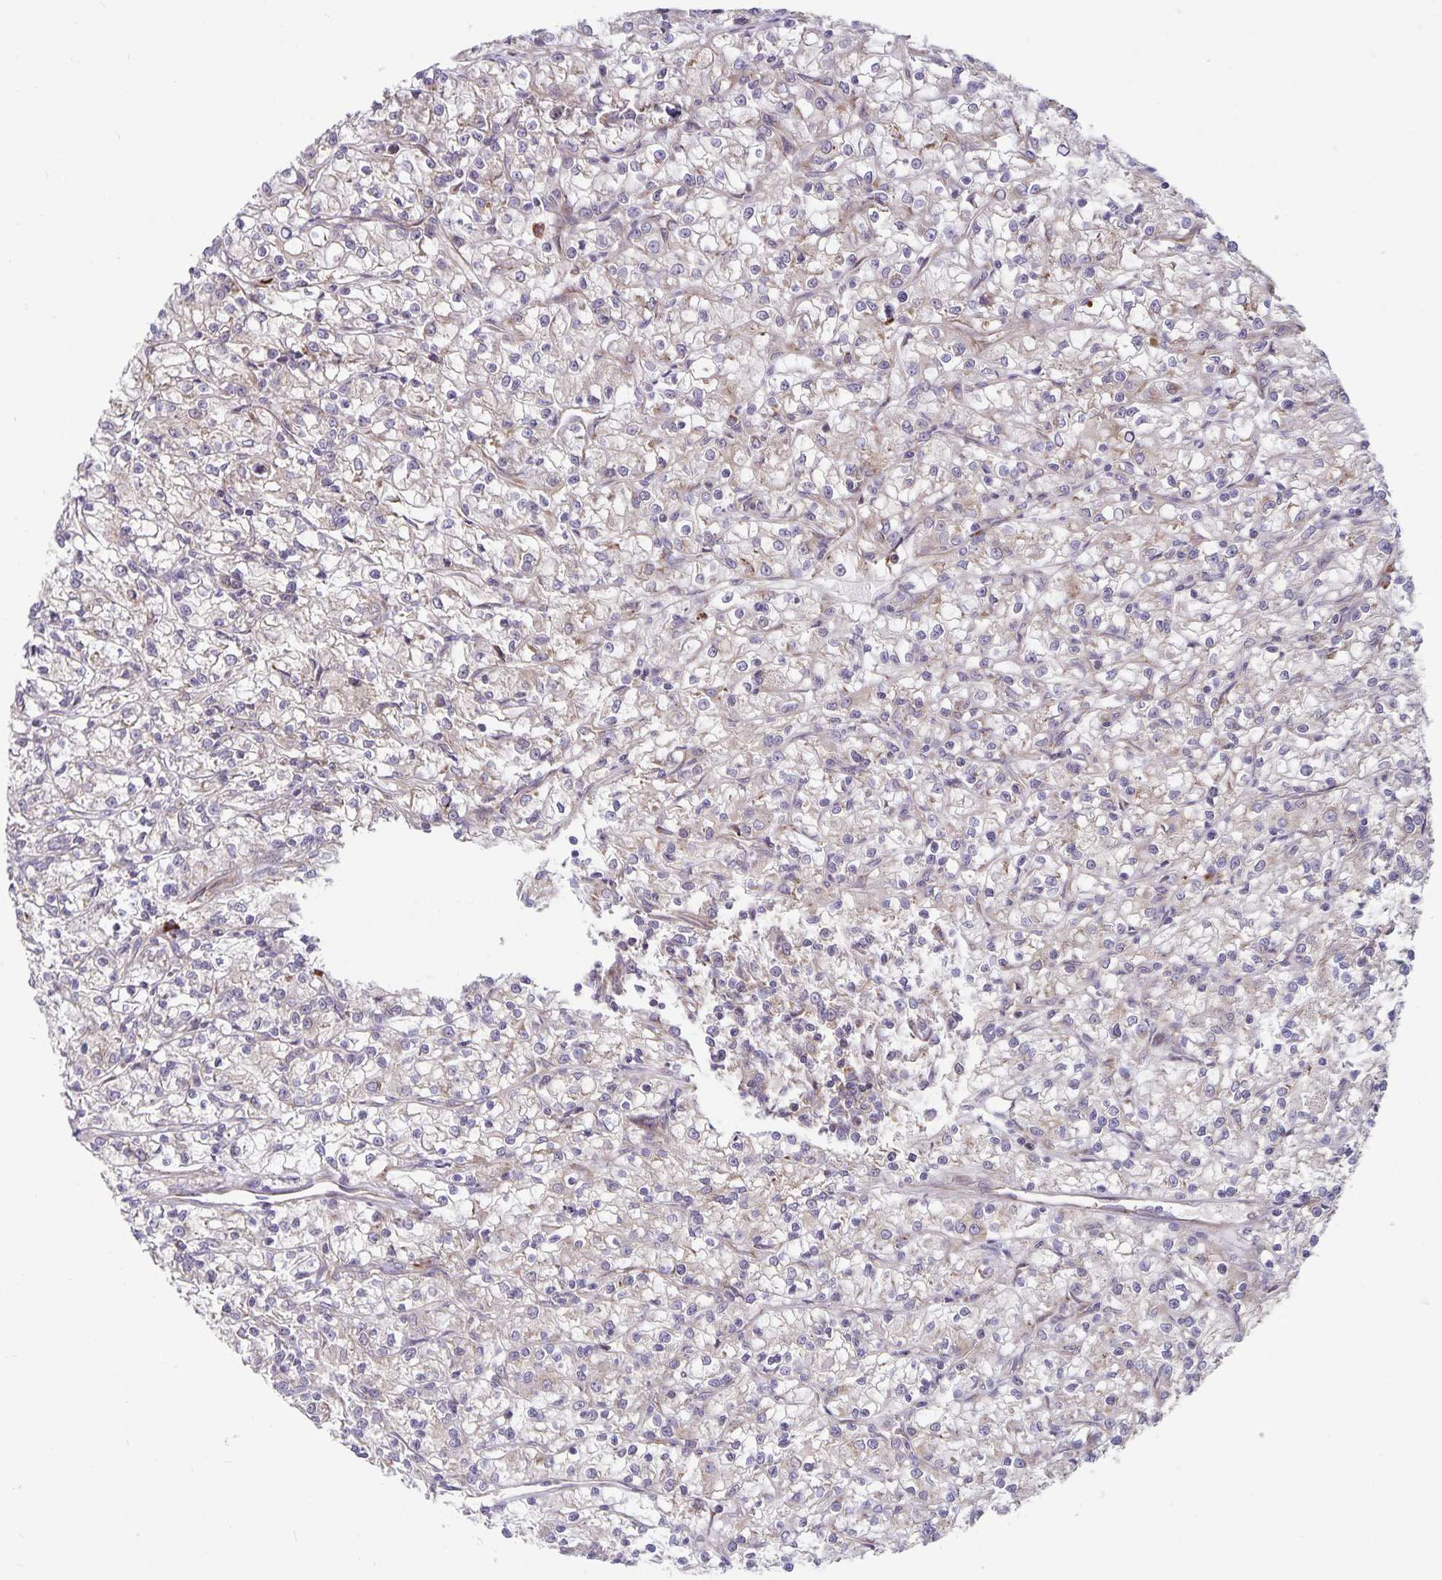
{"staining": {"intensity": "negative", "quantity": "none", "location": "none"}, "tissue": "renal cancer", "cell_type": "Tumor cells", "image_type": "cancer", "snomed": [{"axis": "morphology", "description": "Adenocarcinoma, NOS"}, {"axis": "topography", "description": "Kidney"}], "caption": "The IHC image has no significant staining in tumor cells of renal adenocarcinoma tissue. Brightfield microscopy of IHC stained with DAB (3,3'-diaminobenzidine) (brown) and hematoxylin (blue), captured at high magnification.", "gene": "SEC62", "patient": {"sex": "female", "age": 59}}